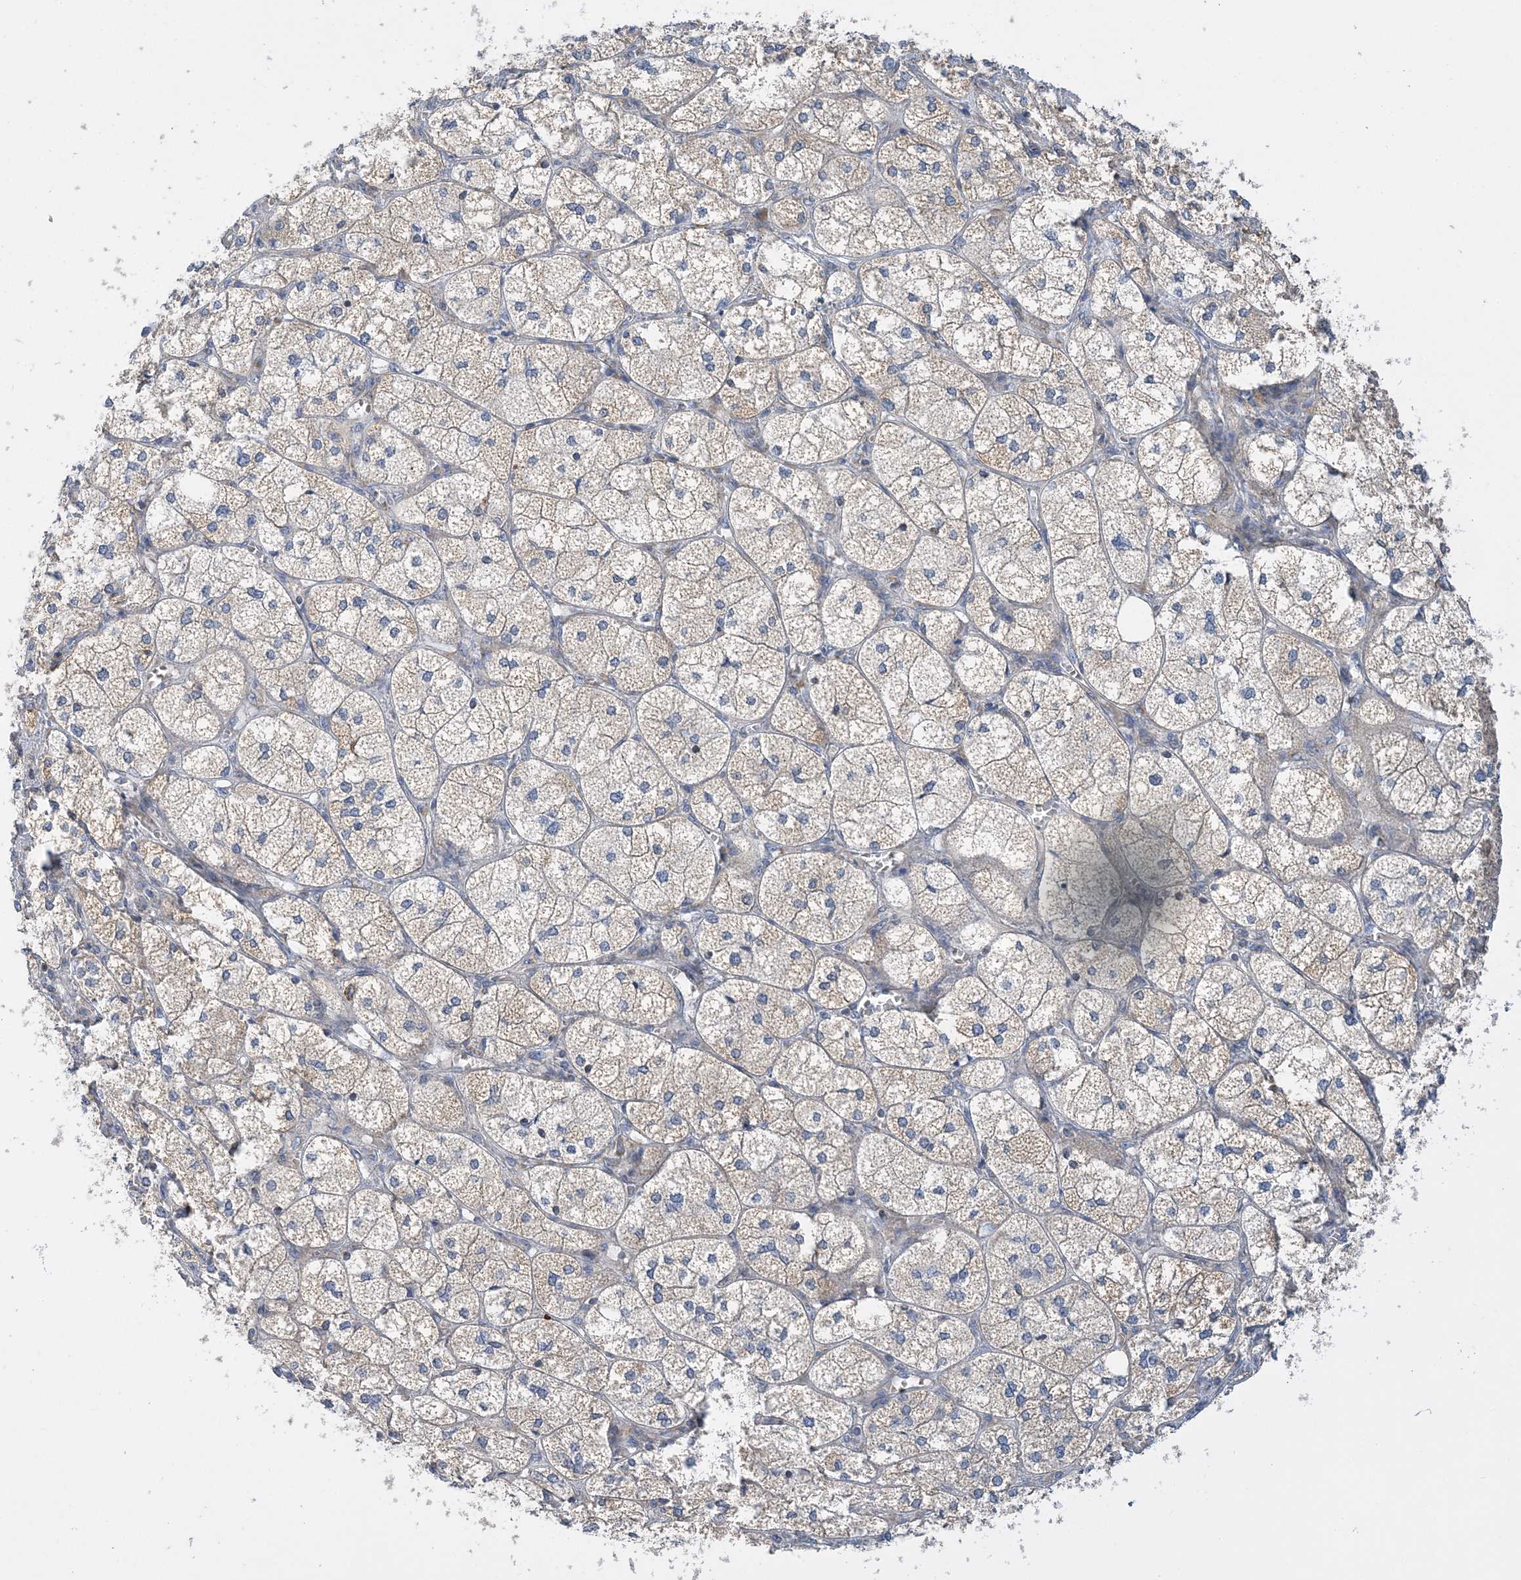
{"staining": {"intensity": "moderate", "quantity": "25%-75%", "location": "cytoplasmic/membranous"}, "tissue": "adrenal gland", "cell_type": "Glandular cells", "image_type": "normal", "snomed": [{"axis": "morphology", "description": "Normal tissue, NOS"}, {"axis": "topography", "description": "Adrenal gland"}], "caption": "Unremarkable adrenal gland shows moderate cytoplasmic/membranous staining in about 25%-75% of glandular cells.", "gene": "FAM114A2", "patient": {"sex": "female", "age": 61}}